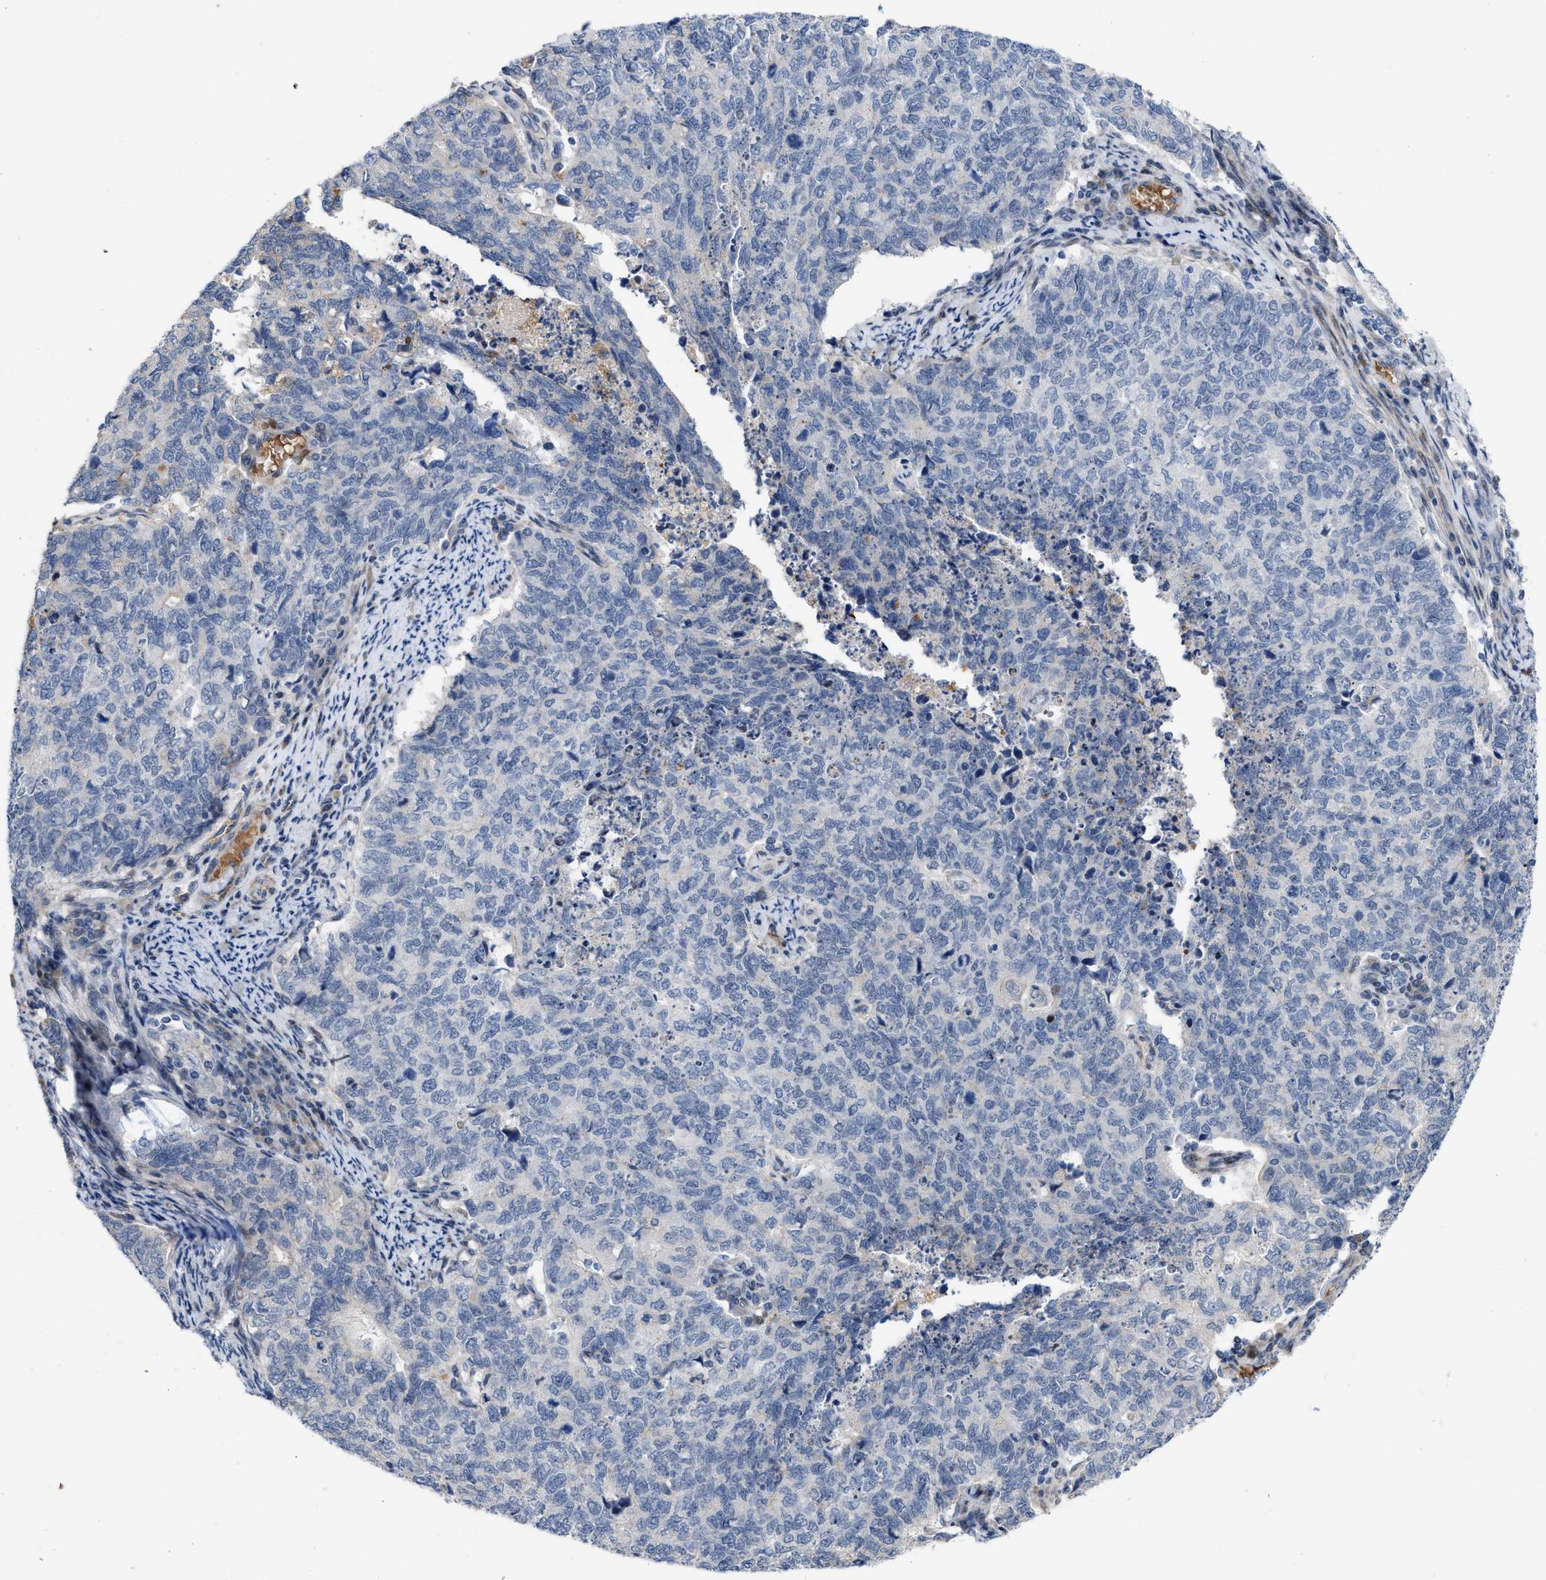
{"staining": {"intensity": "negative", "quantity": "none", "location": "none"}, "tissue": "cervical cancer", "cell_type": "Tumor cells", "image_type": "cancer", "snomed": [{"axis": "morphology", "description": "Squamous cell carcinoma, NOS"}, {"axis": "topography", "description": "Cervix"}], "caption": "An immunohistochemistry image of cervical squamous cell carcinoma is shown. There is no staining in tumor cells of cervical squamous cell carcinoma.", "gene": "POLR1F", "patient": {"sex": "female", "age": 63}}